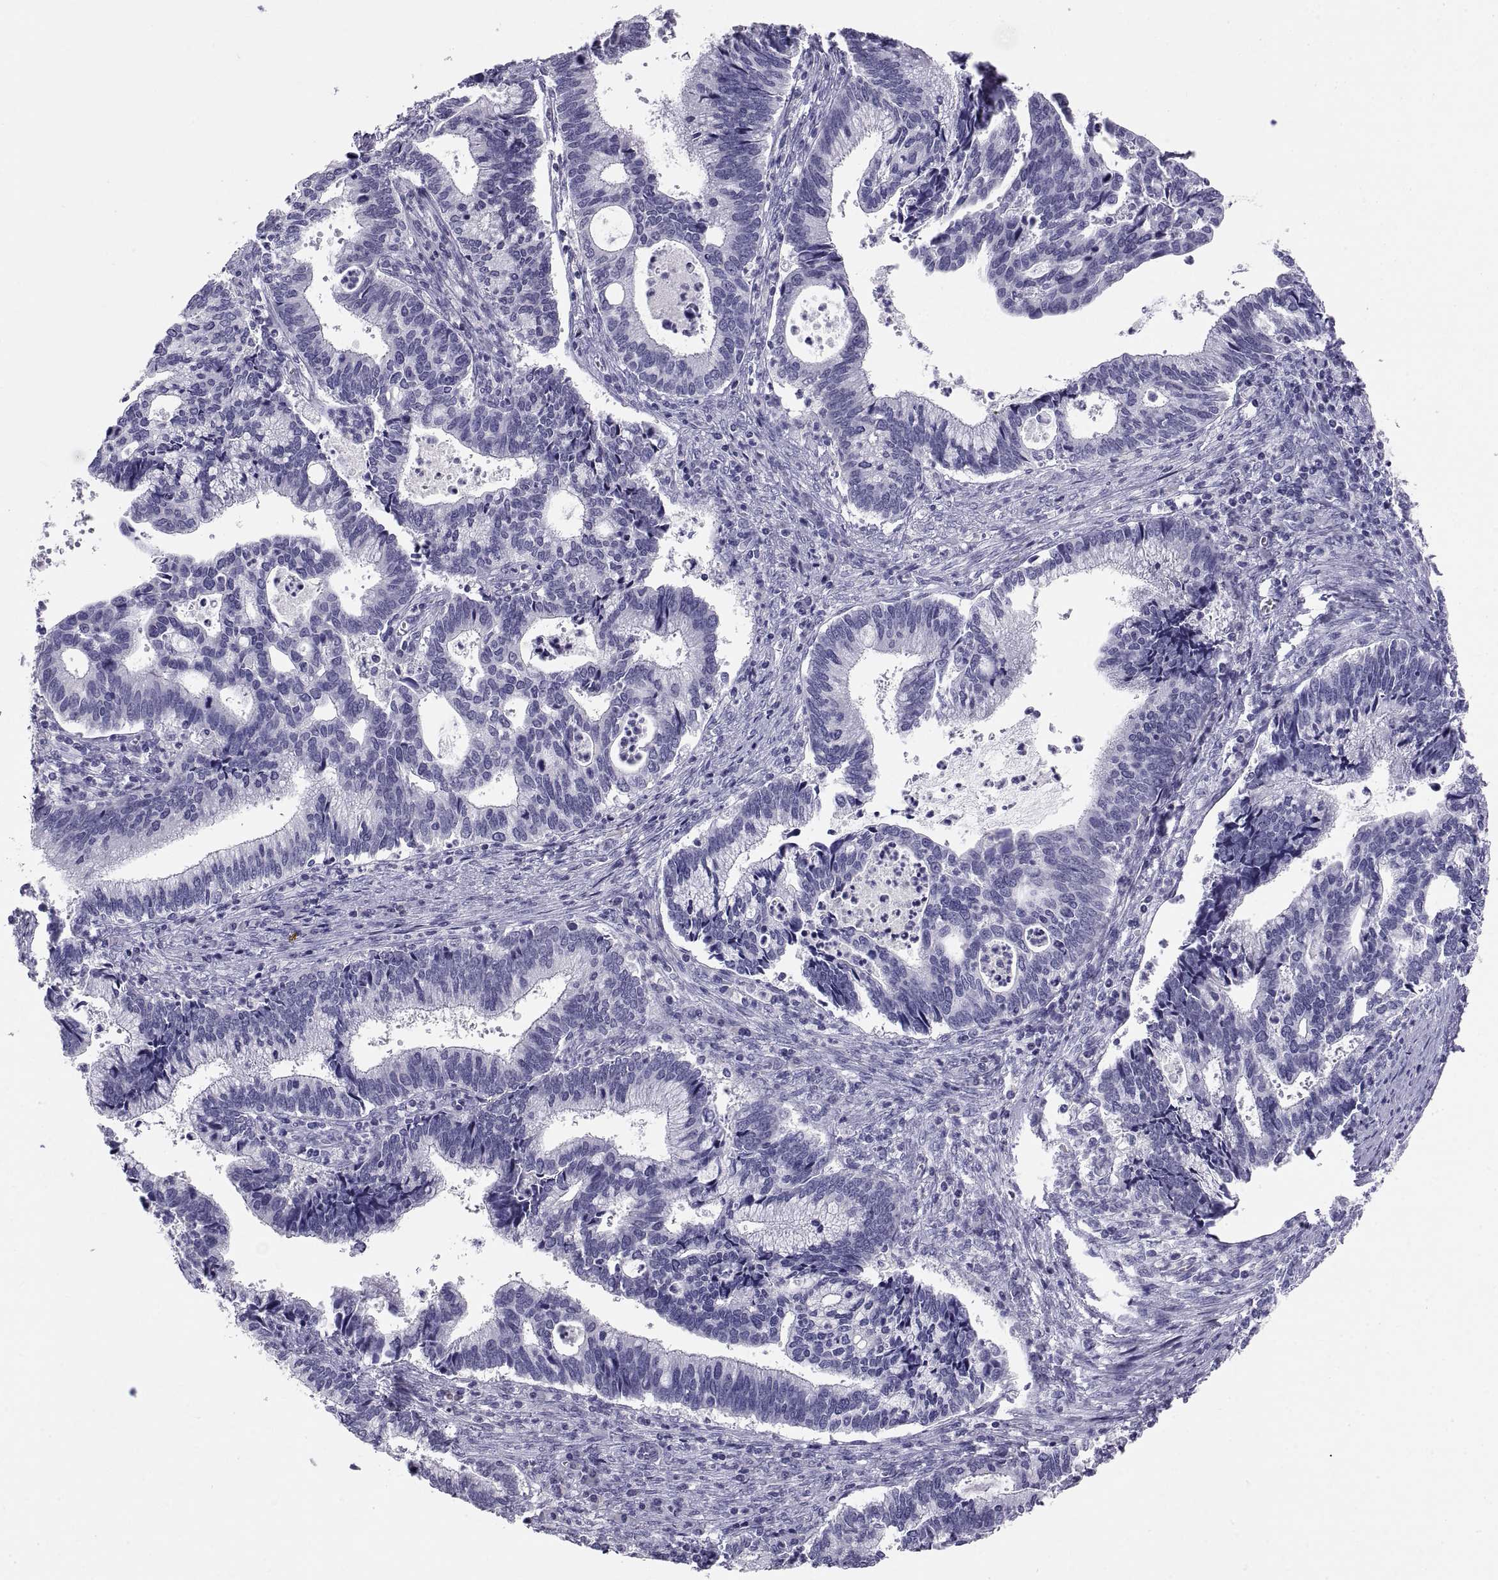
{"staining": {"intensity": "negative", "quantity": "none", "location": "none"}, "tissue": "cervical cancer", "cell_type": "Tumor cells", "image_type": "cancer", "snomed": [{"axis": "morphology", "description": "Adenocarcinoma, NOS"}, {"axis": "topography", "description": "Cervix"}], "caption": "Protein analysis of cervical adenocarcinoma exhibits no significant positivity in tumor cells.", "gene": "TEX13A", "patient": {"sex": "female", "age": 42}}